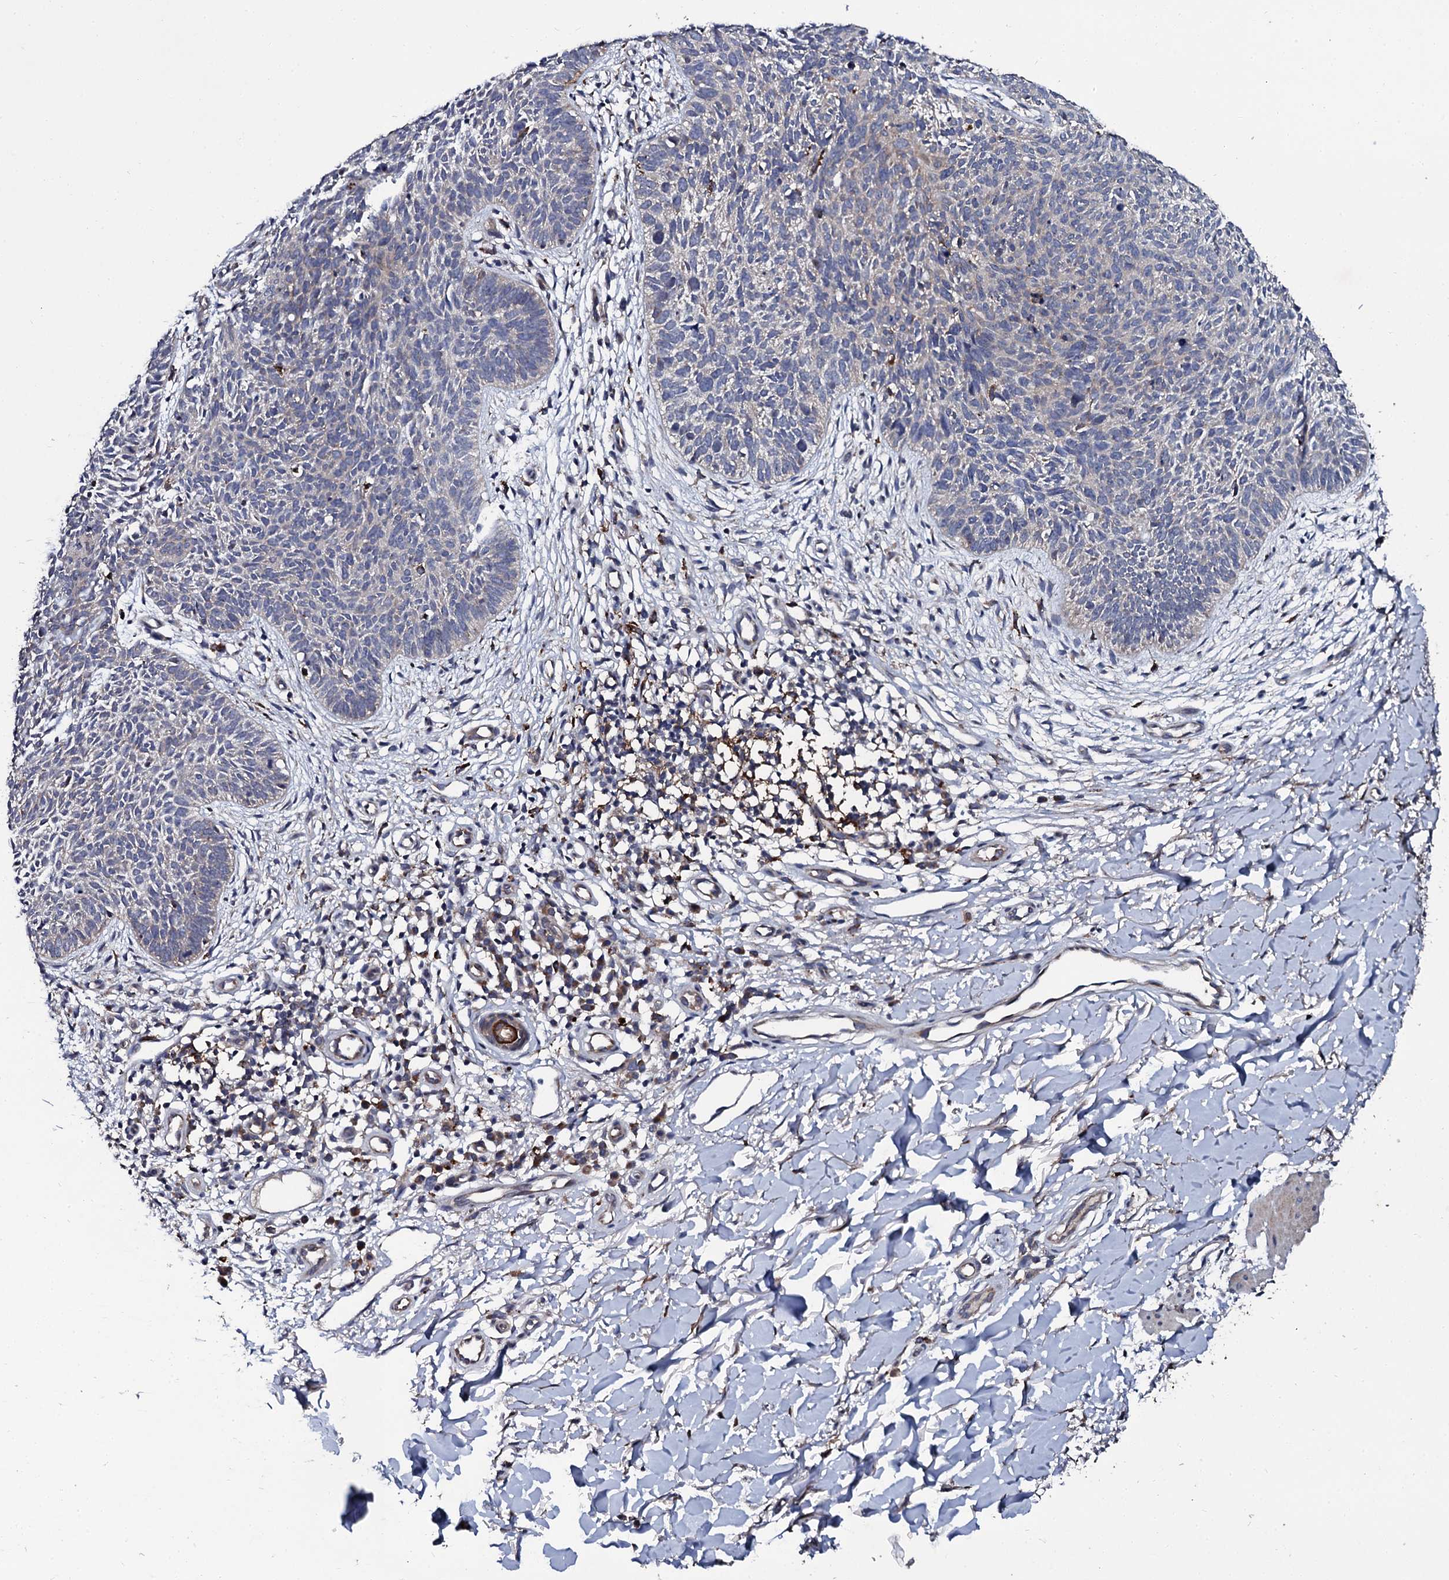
{"staining": {"intensity": "weak", "quantity": "<25%", "location": "cytoplasmic/membranous"}, "tissue": "skin cancer", "cell_type": "Tumor cells", "image_type": "cancer", "snomed": [{"axis": "morphology", "description": "Basal cell carcinoma"}, {"axis": "topography", "description": "Skin"}], "caption": "Skin basal cell carcinoma was stained to show a protein in brown. There is no significant positivity in tumor cells. (DAB immunohistochemistry (IHC) visualized using brightfield microscopy, high magnification).", "gene": "LRRC28", "patient": {"sex": "female", "age": 66}}